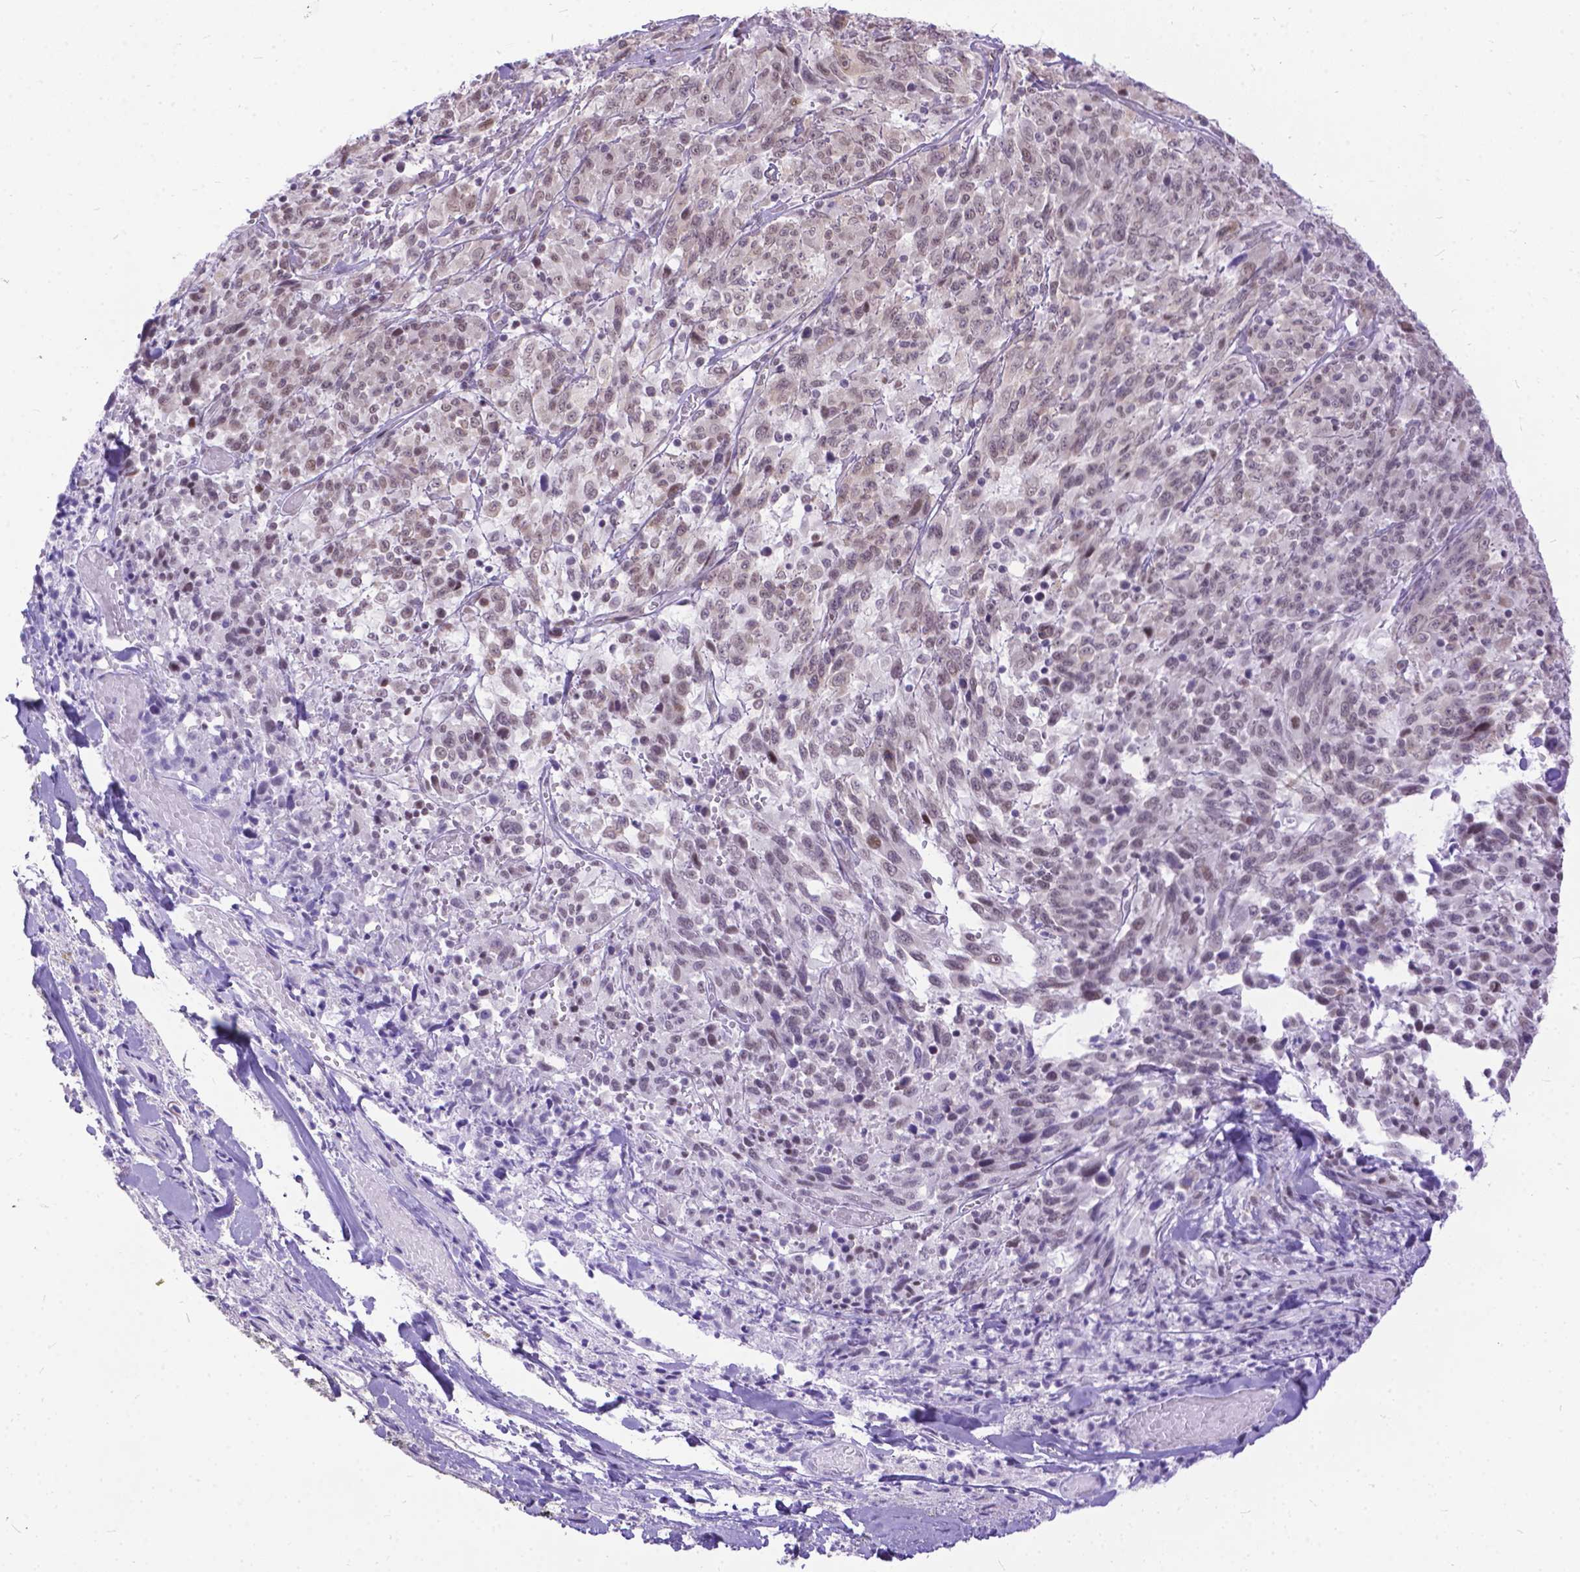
{"staining": {"intensity": "weak", "quantity": ">75%", "location": "nuclear"}, "tissue": "melanoma", "cell_type": "Tumor cells", "image_type": "cancer", "snomed": [{"axis": "morphology", "description": "Malignant melanoma, NOS"}, {"axis": "topography", "description": "Skin"}], "caption": "Immunohistochemical staining of malignant melanoma displays weak nuclear protein positivity in about >75% of tumor cells. The staining was performed using DAB, with brown indicating positive protein expression. Nuclei are stained blue with hematoxylin.", "gene": "FAM124B", "patient": {"sex": "female", "age": 91}}